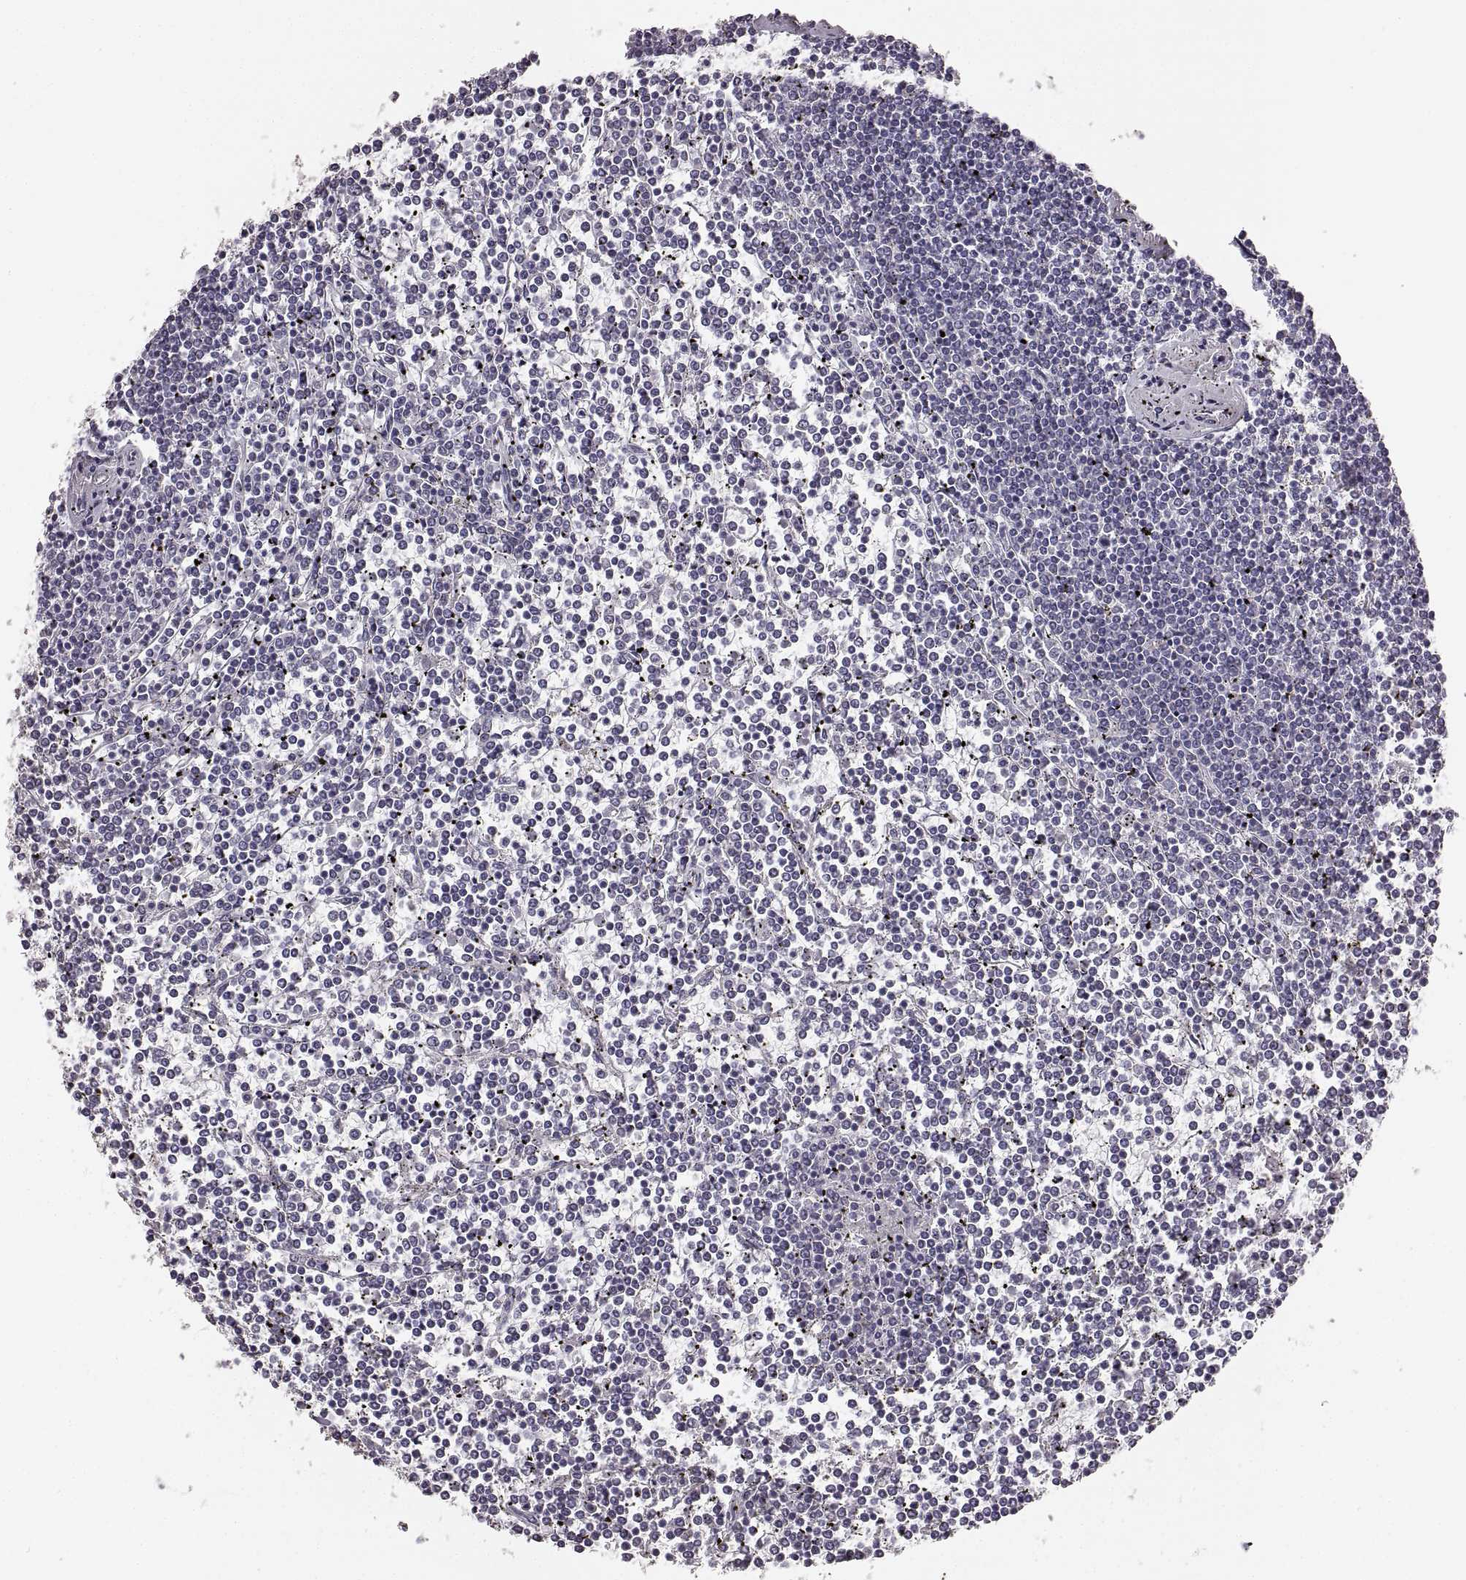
{"staining": {"intensity": "negative", "quantity": "none", "location": "none"}, "tissue": "lymphoma", "cell_type": "Tumor cells", "image_type": "cancer", "snomed": [{"axis": "morphology", "description": "Malignant lymphoma, non-Hodgkin's type, Low grade"}, {"axis": "topography", "description": "Spleen"}], "caption": "Human low-grade malignant lymphoma, non-Hodgkin's type stained for a protein using immunohistochemistry (IHC) reveals no staining in tumor cells.", "gene": "RDH13", "patient": {"sex": "female", "age": 19}}